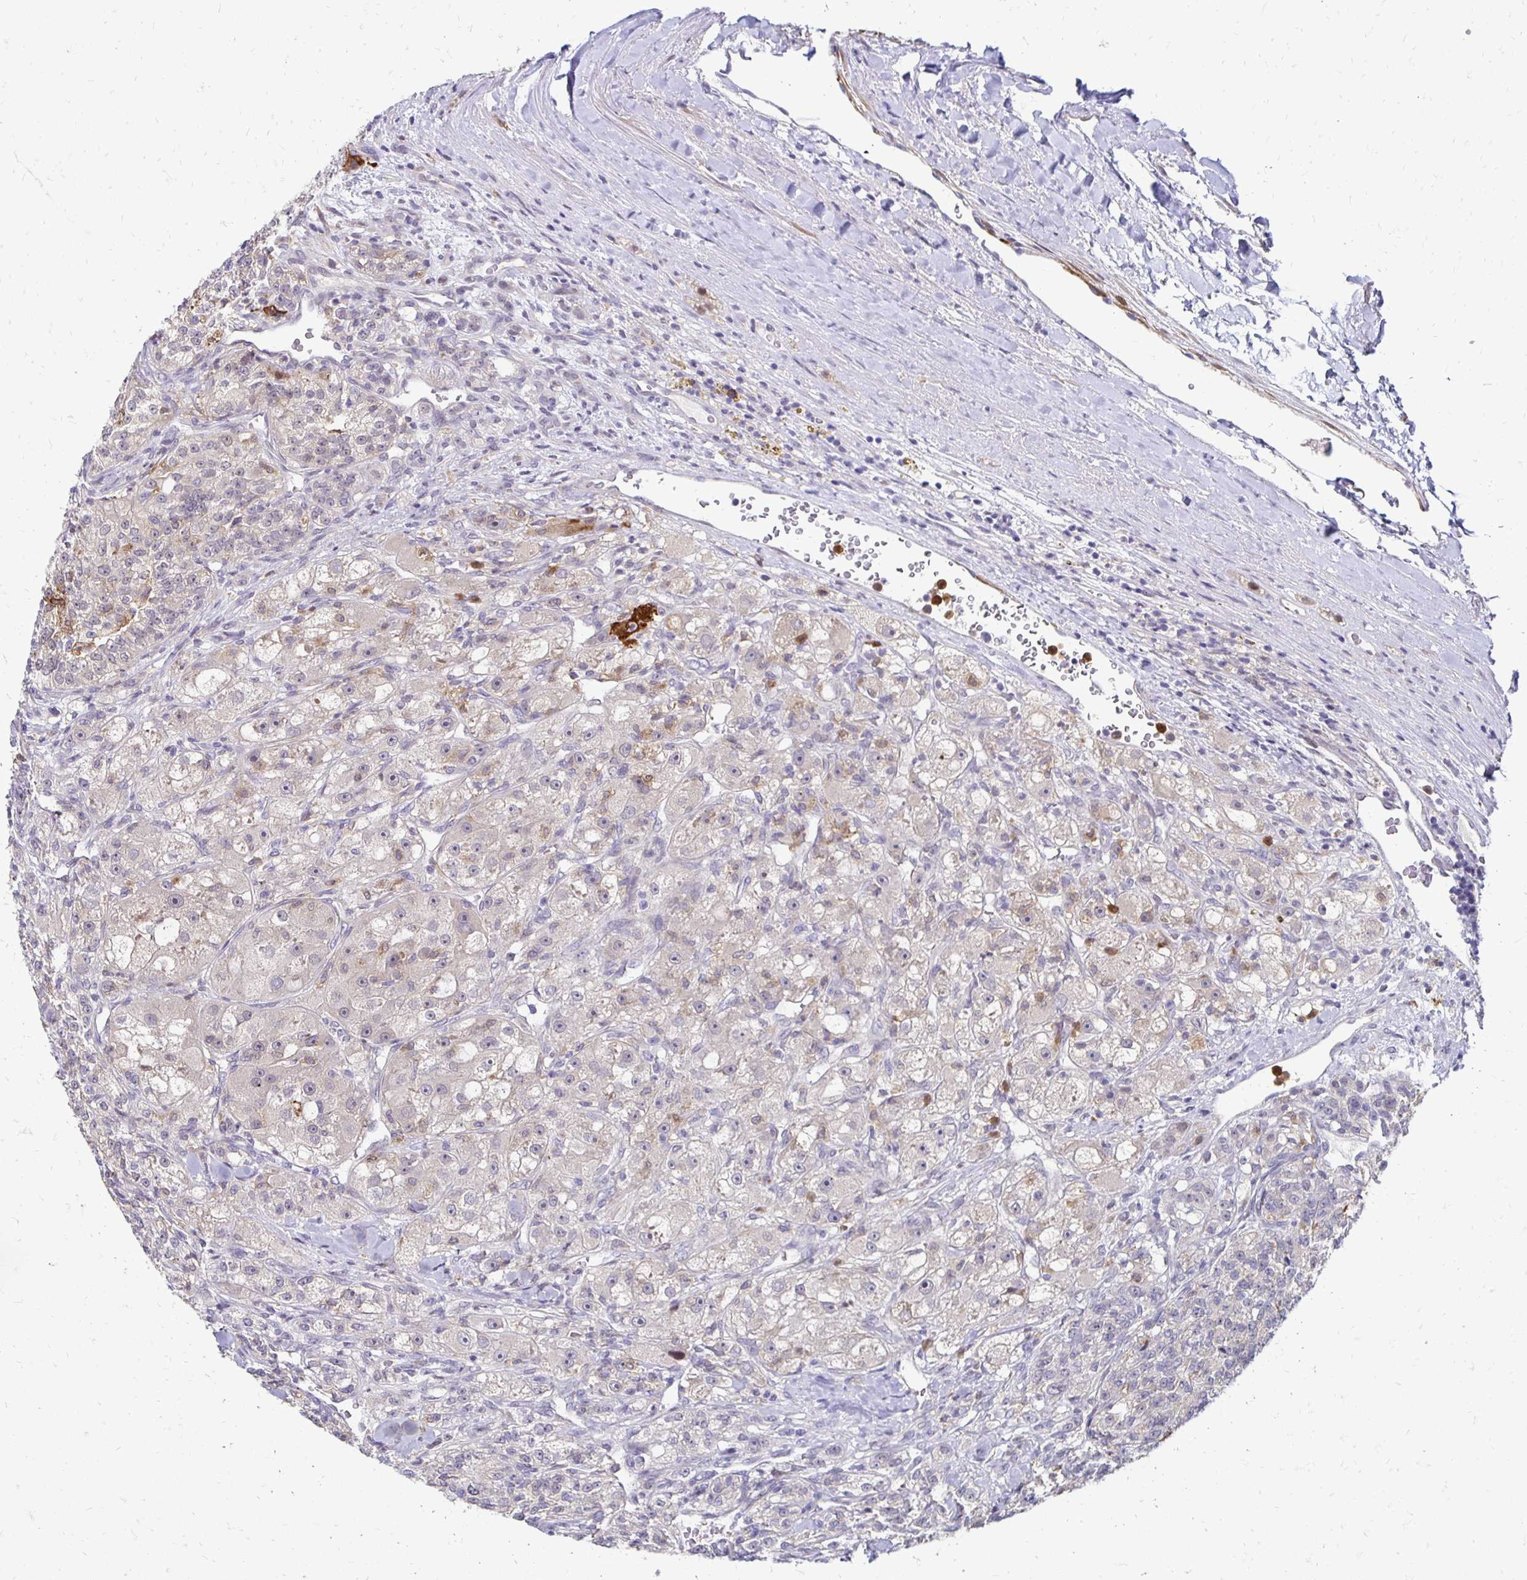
{"staining": {"intensity": "negative", "quantity": "none", "location": "none"}, "tissue": "renal cancer", "cell_type": "Tumor cells", "image_type": "cancer", "snomed": [{"axis": "morphology", "description": "Adenocarcinoma, NOS"}, {"axis": "topography", "description": "Kidney"}], "caption": "IHC of human adenocarcinoma (renal) shows no staining in tumor cells.", "gene": "PADI2", "patient": {"sex": "female", "age": 63}}